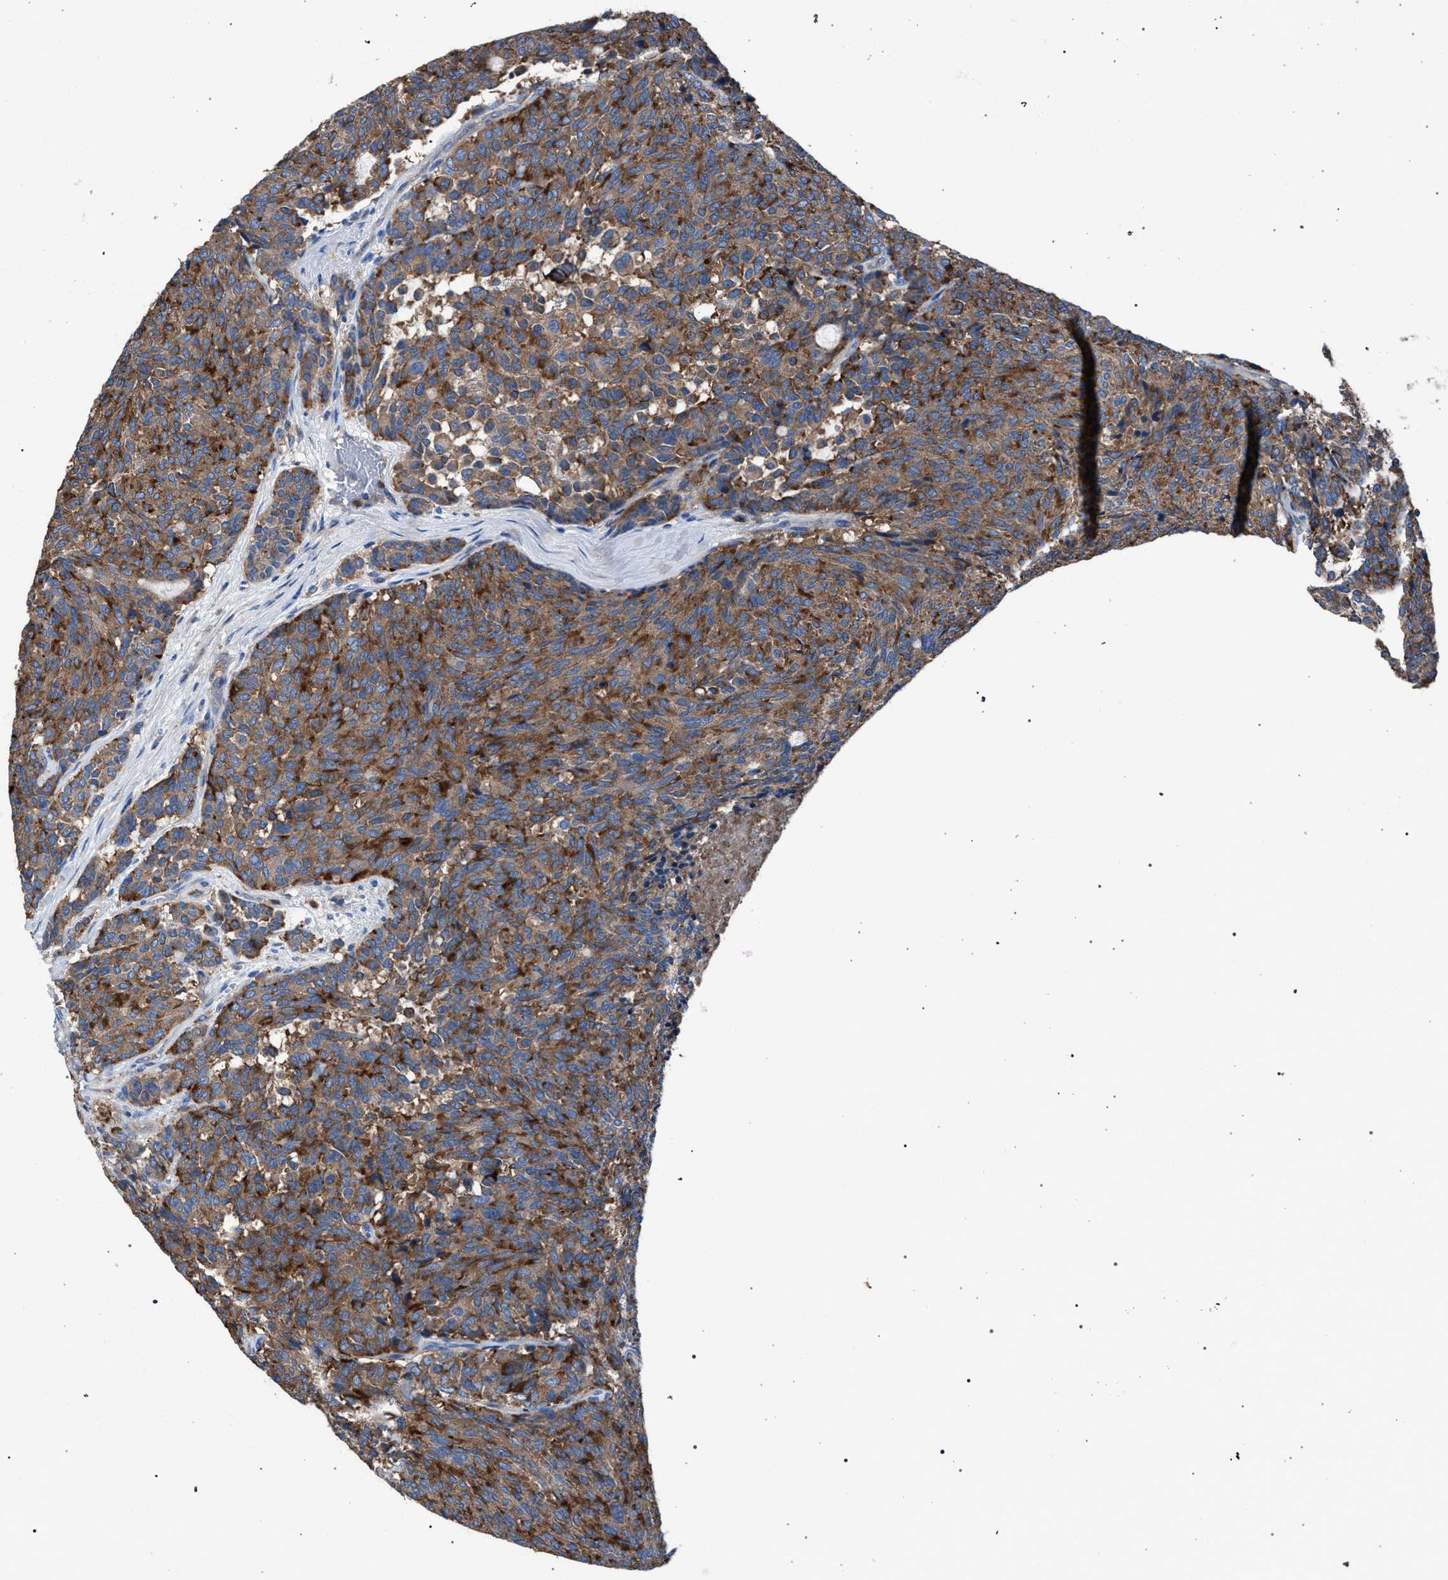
{"staining": {"intensity": "strong", "quantity": ">75%", "location": "cytoplasmic/membranous"}, "tissue": "carcinoid", "cell_type": "Tumor cells", "image_type": "cancer", "snomed": [{"axis": "morphology", "description": "Carcinoid, malignant, NOS"}, {"axis": "topography", "description": "Pancreas"}], "caption": "A micrograph showing strong cytoplasmic/membranous expression in about >75% of tumor cells in carcinoid, as visualized by brown immunohistochemical staining.", "gene": "ATP6V0A1", "patient": {"sex": "female", "age": 54}}